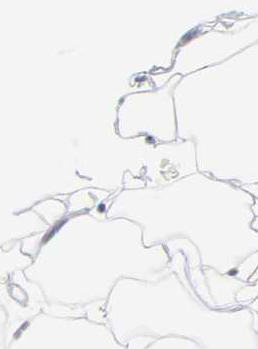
{"staining": {"intensity": "negative", "quantity": "none", "location": "none"}, "tissue": "adipose tissue", "cell_type": "Adipocytes", "image_type": "normal", "snomed": [{"axis": "morphology", "description": "Normal tissue, NOS"}, {"axis": "topography", "description": "Breast"}], "caption": "DAB (3,3'-diaminobenzidine) immunohistochemical staining of benign adipose tissue exhibits no significant positivity in adipocytes. (Immunohistochemistry (ihc), brightfield microscopy, high magnification).", "gene": "LTBP2", "patient": {"sex": "female", "age": 22}}